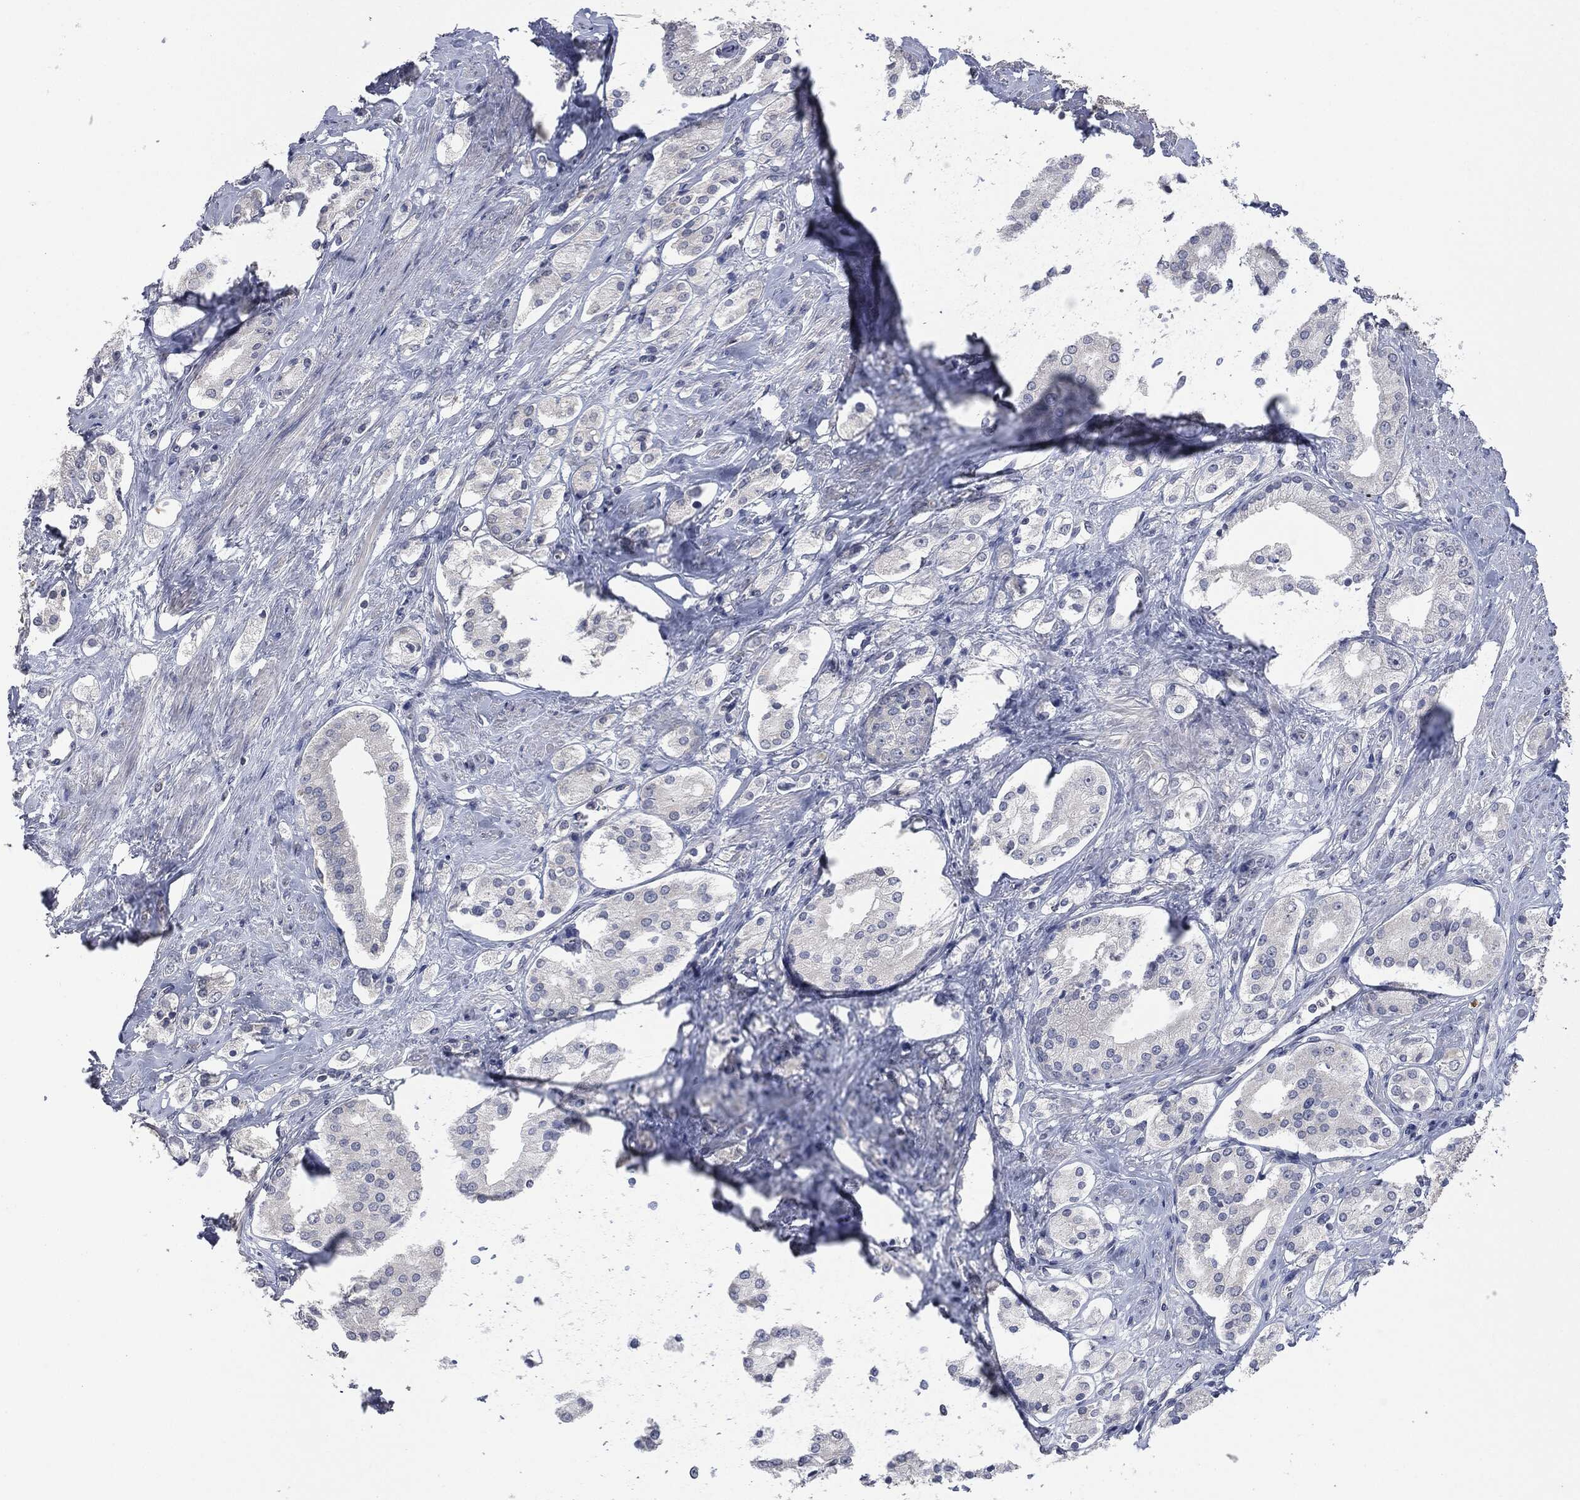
{"staining": {"intensity": "negative", "quantity": "none", "location": "none"}, "tissue": "prostate cancer", "cell_type": "Tumor cells", "image_type": "cancer", "snomed": [{"axis": "morphology", "description": "Adenocarcinoma, NOS"}, {"axis": "topography", "description": "Prostate and seminal vesicle, NOS"}, {"axis": "topography", "description": "Prostate"}], "caption": "Immunohistochemistry (IHC) micrograph of neoplastic tissue: prostate cancer (adenocarcinoma) stained with DAB (3,3'-diaminobenzidine) reveals no significant protein expression in tumor cells.", "gene": "IL1RN", "patient": {"sex": "male", "age": 67}}